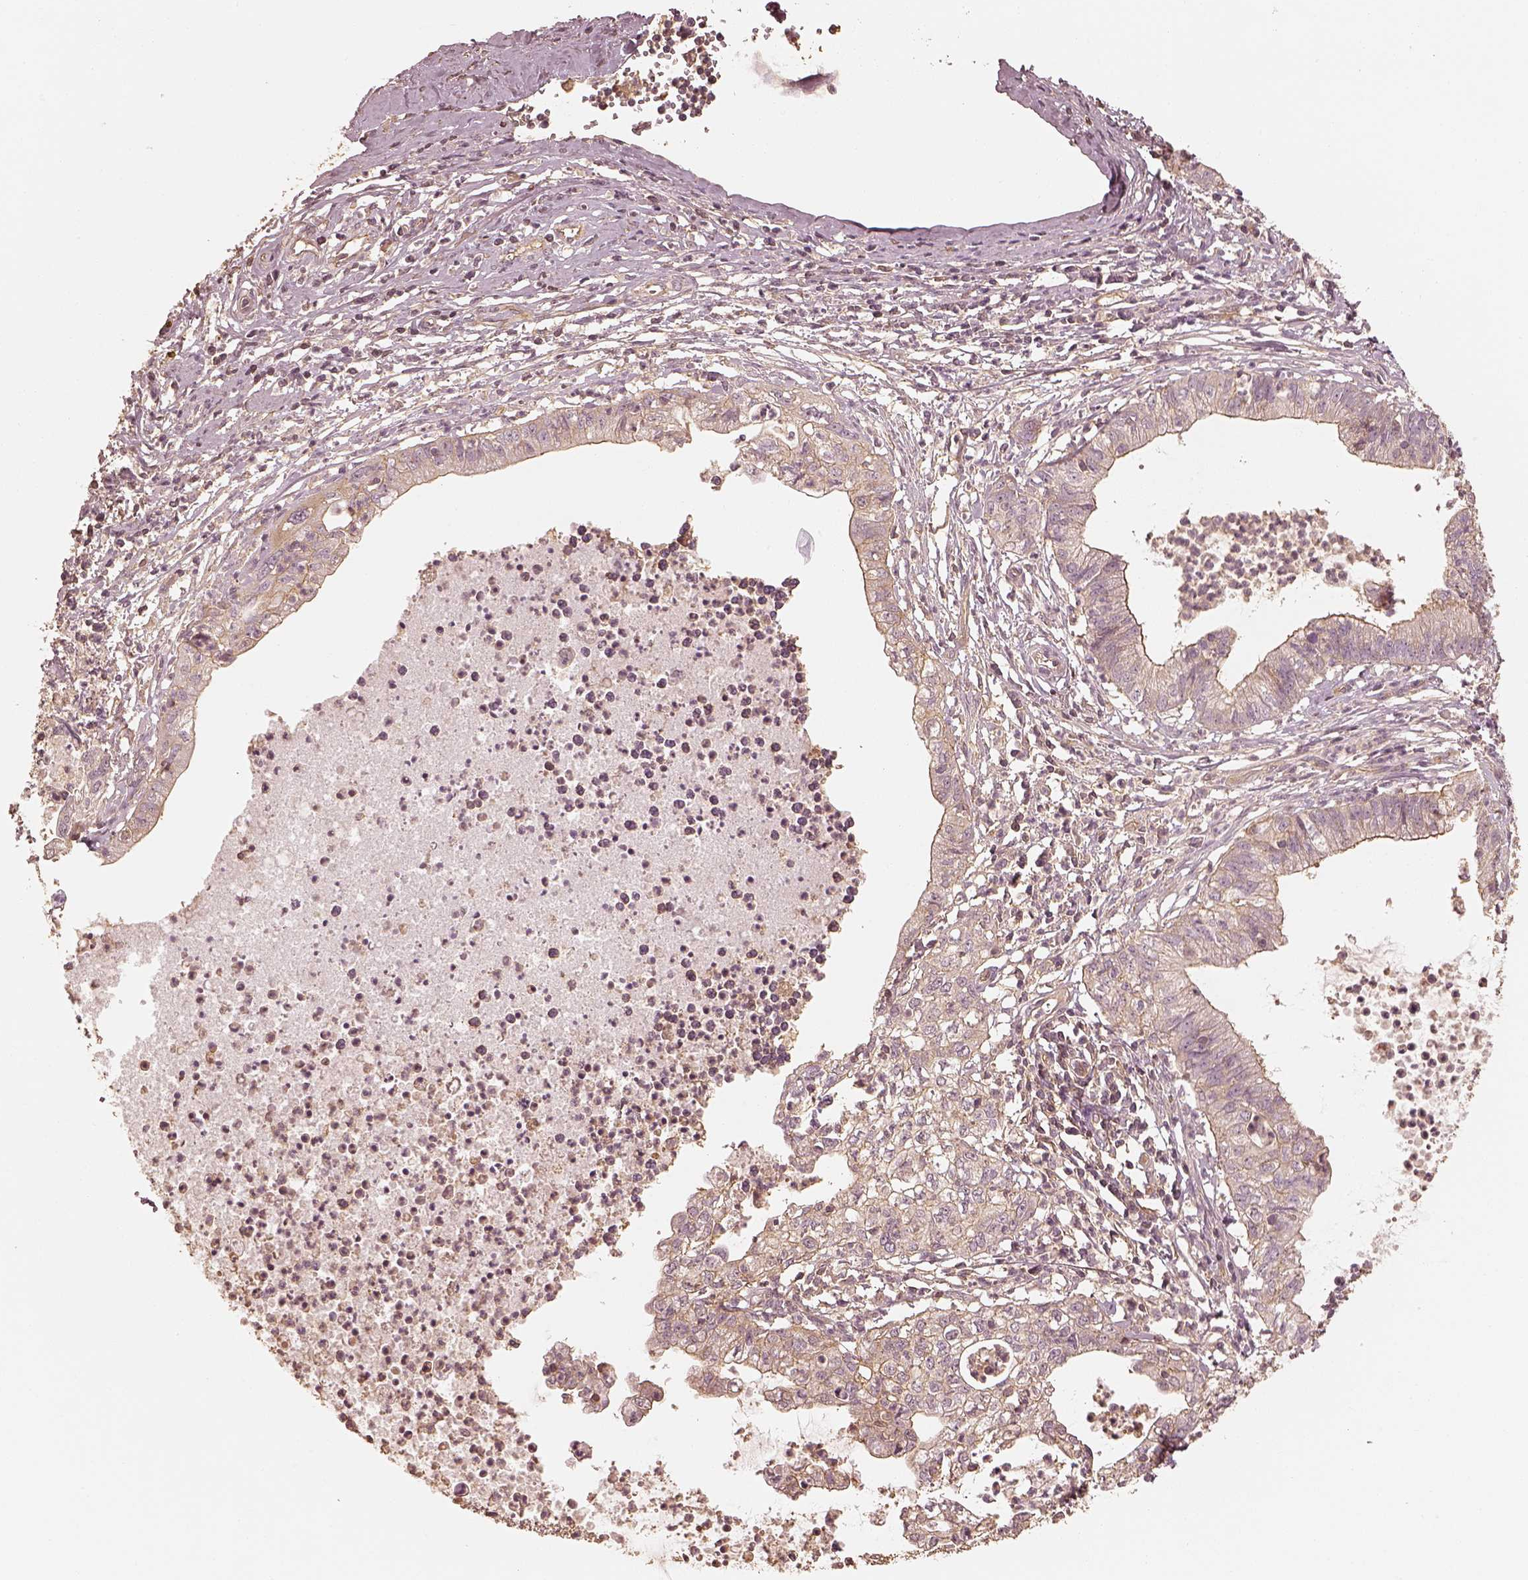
{"staining": {"intensity": "weak", "quantity": "25%-75%", "location": "cytoplasmic/membranous"}, "tissue": "cervical cancer", "cell_type": "Tumor cells", "image_type": "cancer", "snomed": [{"axis": "morphology", "description": "Normal tissue, NOS"}, {"axis": "morphology", "description": "Adenocarcinoma, NOS"}, {"axis": "topography", "description": "Cervix"}], "caption": "Cervical adenocarcinoma stained with DAB immunohistochemistry (IHC) displays low levels of weak cytoplasmic/membranous staining in about 25%-75% of tumor cells. Immunohistochemistry stains the protein of interest in brown and the nuclei are stained blue.", "gene": "WDR7", "patient": {"sex": "female", "age": 38}}